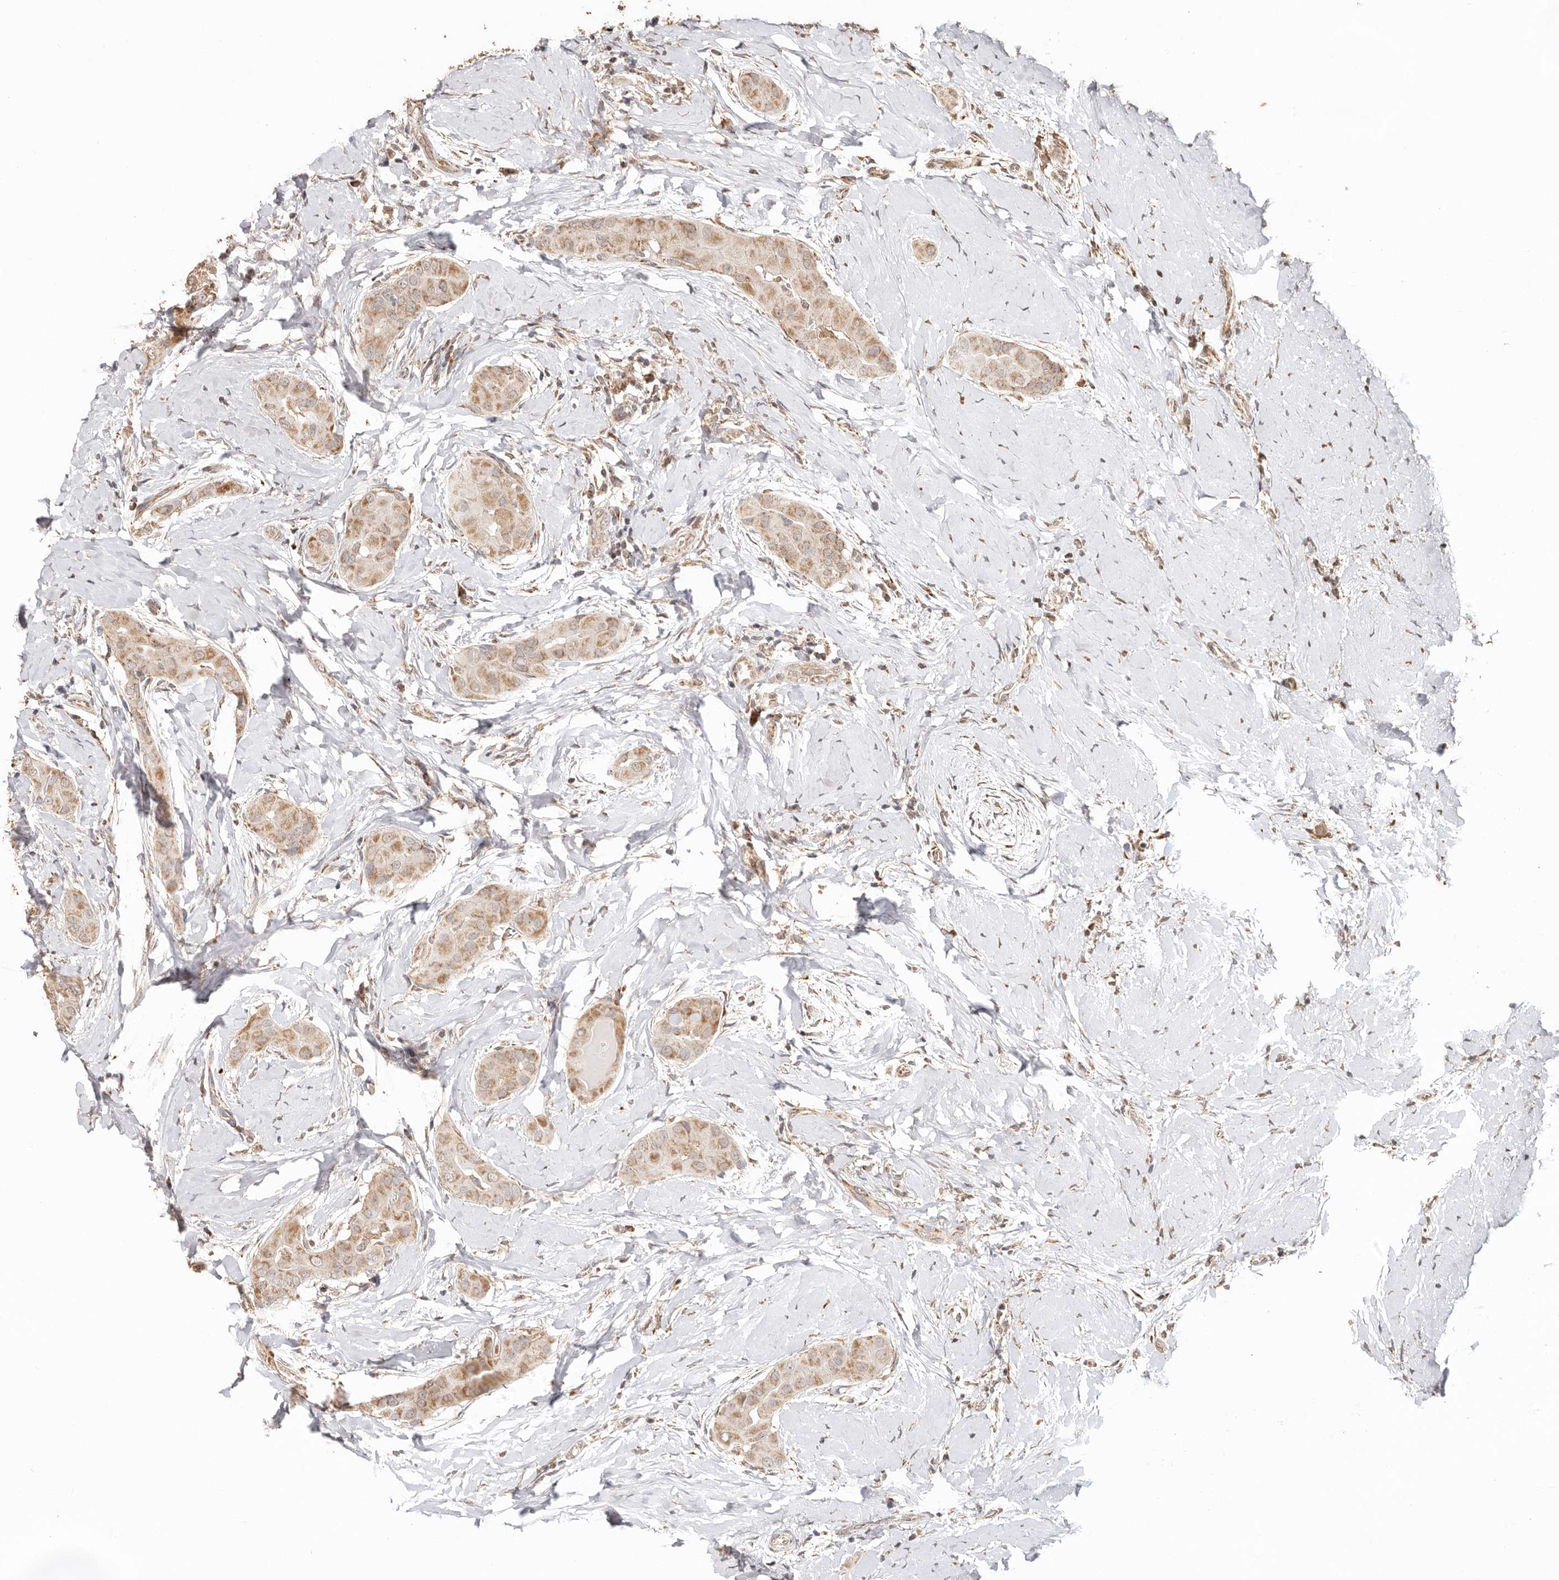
{"staining": {"intensity": "moderate", "quantity": ">75%", "location": "cytoplasmic/membranous"}, "tissue": "thyroid cancer", "cell_type": "Tumor cells", "image_type": "cancer", "snomed": [{"axis": "morphology", "description": "Papillary adenocarcinoma, NOS"}, {"axis": "topography", "description": "Thyroid gland"}], "caption": "A brown stain labels moderate cytoplasmic/membranous positivity of a protein in human thyroid papillary adenocarcinoma tumor cells. (DAB (3,3'-diaminobenzidine) = brown stain, brightfield microscopy at high magnification).", "gene": "NDUFB11", "patient": {"sex": "male", "age": 33}}